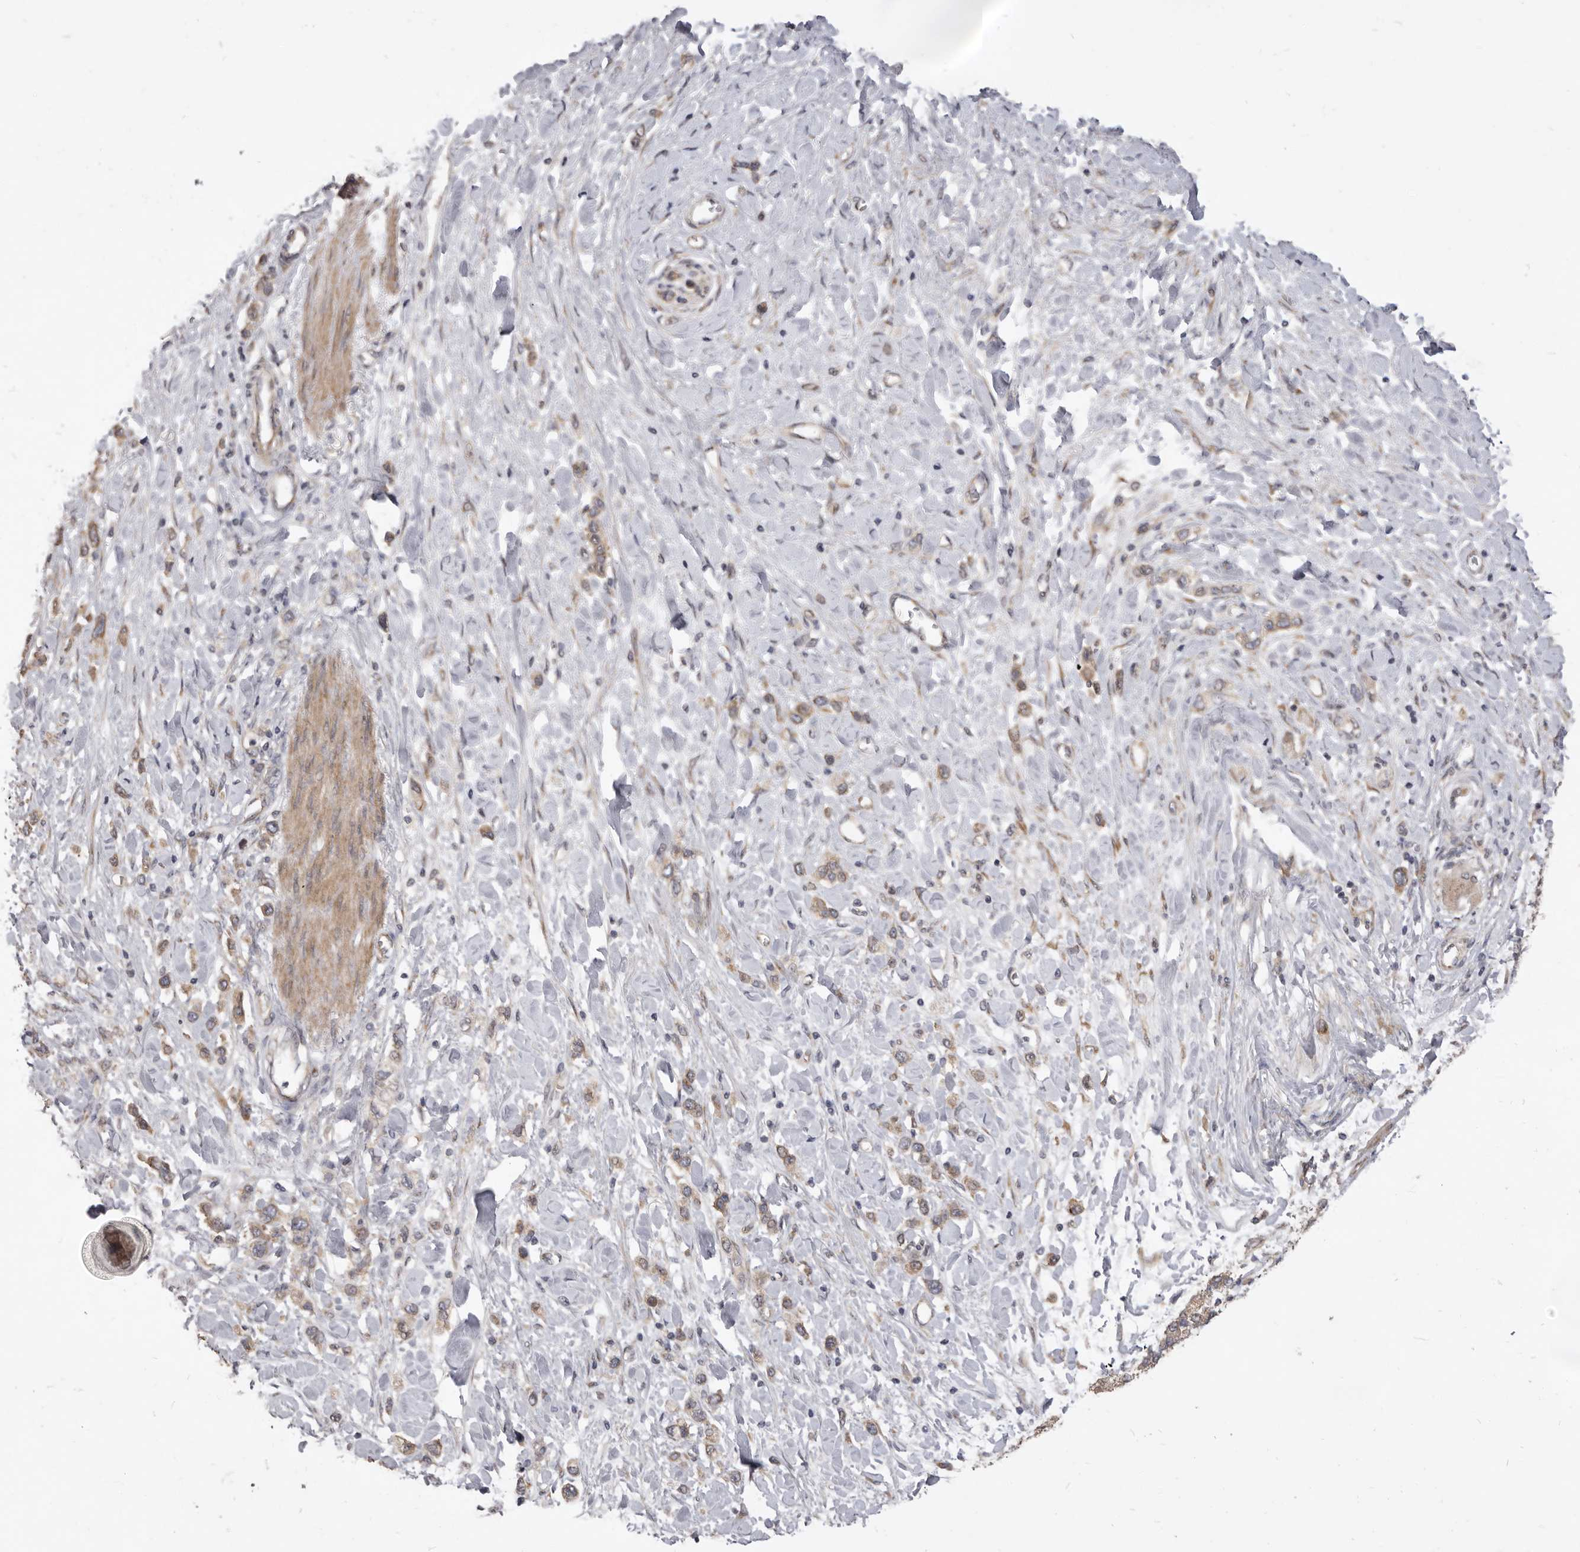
{"staining": {"intensity": "moderate", "quantity": ">75%", "location": "cytoplasmic/membranous"}, "tissue": "stomach cancer", "cell_type": "Tumor cells", "image_type": "cancer", "snomed": [{"axis": "morphology", "description": "Adenocarcinoma, NOS"}, {"axis": "topography", "description": "Stomach"}], "caption": "Human stomach adenocarcinoma stained for a protein (brown) shows moderate cytoplasmic/membranous positive staining in about >75% of tumor cells.", "gene": "TBC1D8B", "patient": {"sex": "female", "age": 65}}